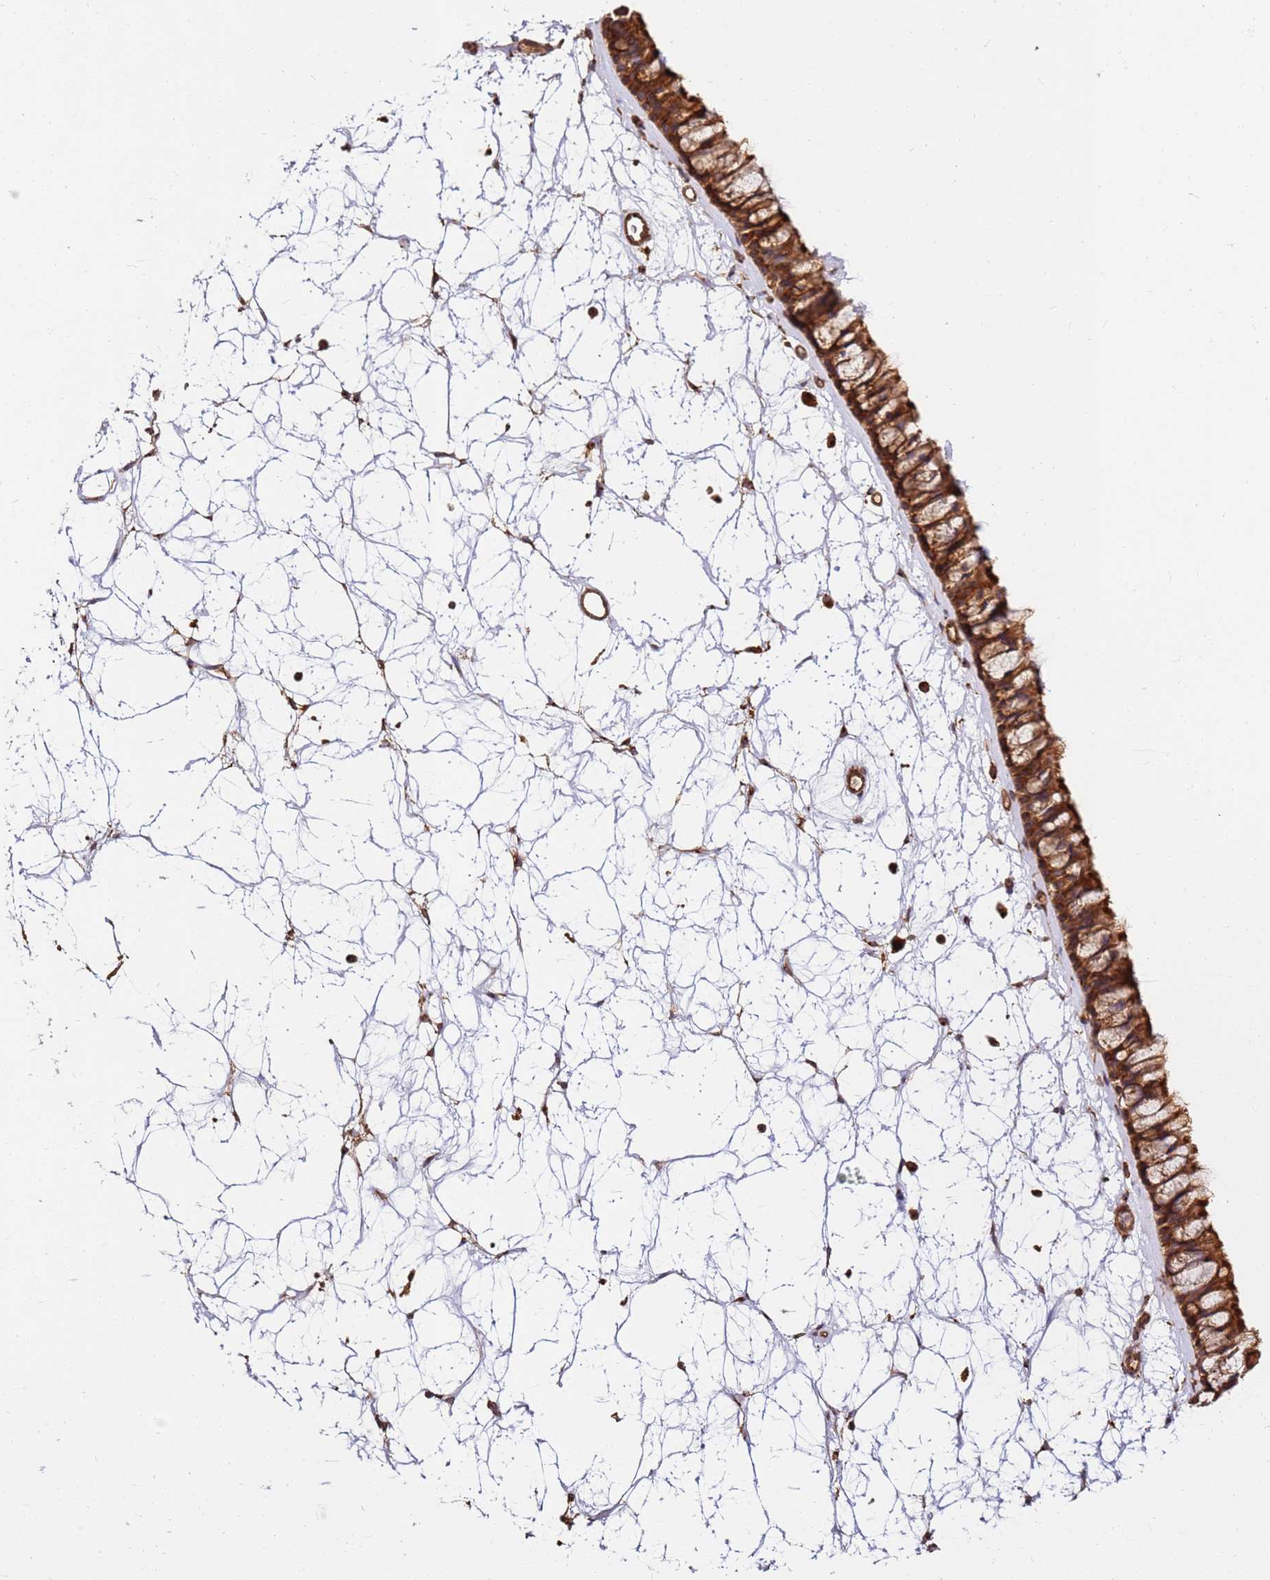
{"staining": {"intensity": "strong", "quantity": ">75%", "location": "cytoplasmic/membranous"}, "tissue": "nasopharynx", "cell_type": "Respiratory epithelial cells", "image_type": "normal", "snomed": [{"axis": "morphology", "description": "Normal tissue, NOS"}, {"axis": "topography", "description": "Nasopharynx"}], "caption": "Respiratory epithelial cells demonstrate strong cytoplasmic/membranous expression in about >75% of cells in unremarkable nasopharynx. (DAB IHC, brown staining for protein, blue staining for nuclei).", "gene": "DVL3", "patient": {"sex": "male", "age": 64}}